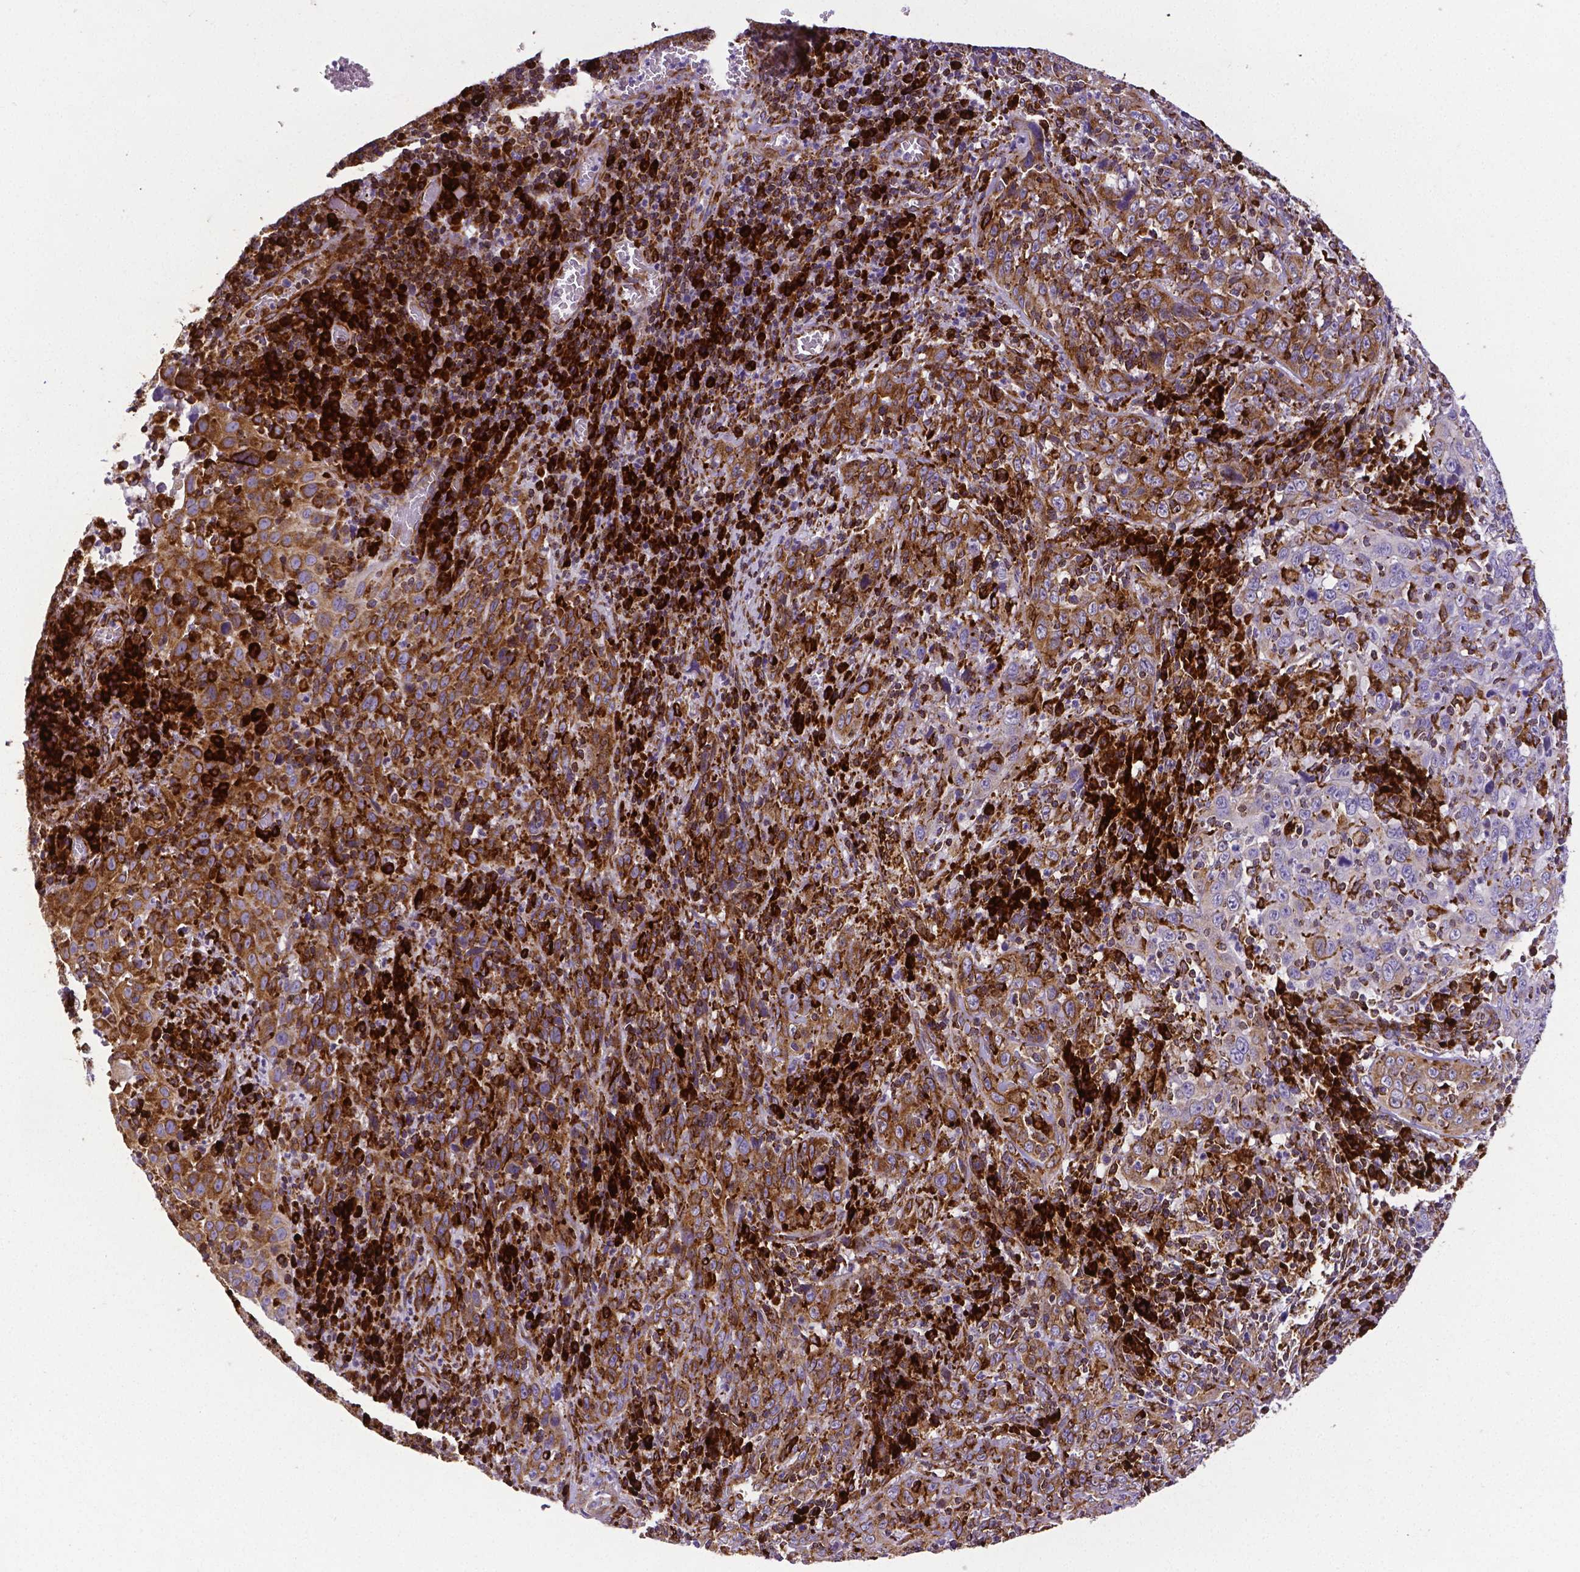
{"staining": {"intensity": "moderate", "quantity": ">75%", "location": "cytoplasmic/membranous"}, "tissue": "cervical cancer", "cell_type": "Tumor cells", "image_type": "cancer", "snomed": [{"axis": "morphology", "description": "Squamous cell carcinoma, NOS"}, {"axis": "topography", "description": "Cervix"}], "caption": "Immunohistochemistry (IHC) (DAB (3,3'-diaminobenzidine)) staining of cervical squamous cell carcinoma reveals moderate cytoplasmic/membranous protein expression in about >75% of tumor cells. Nuclei are stained in blue.", "gene": "MTDH", "patient": {"sex": "female", "age": 46}}